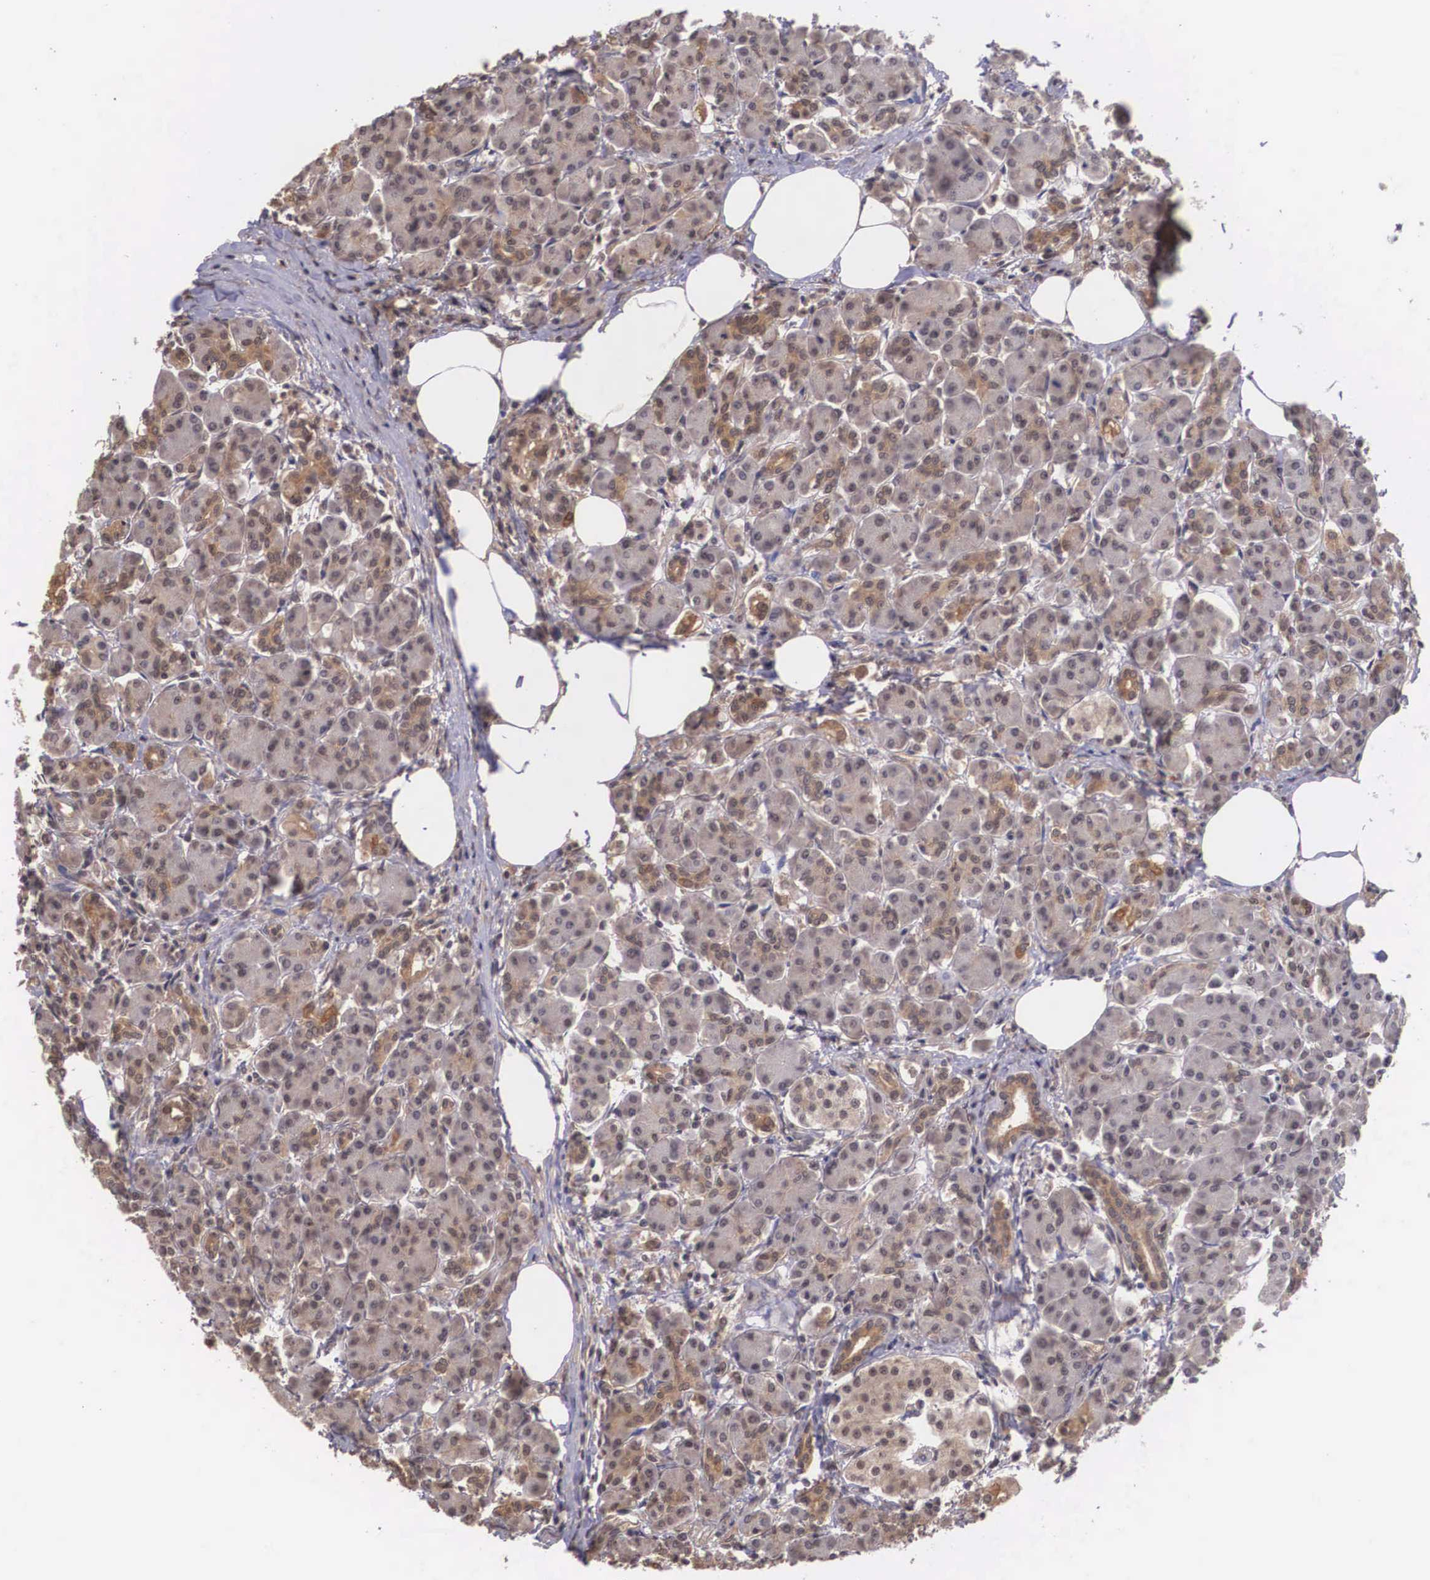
{"staining": {"intensity": "moderate", "quantity": ">75%", "location": "cytoplasmic/membranous"}, "tissue": "pancreas", "cell_type": "Exocrine glandular cells", "image_type": "normal", "snomed": [{"axis": "morphology", "description": "Normal tissue, NOS"}, {"axis": "topography", "description": "Pancreas"}], "caption": "The histopathology image demonstrates a brown stain indicating the presence of a protein in the cytoplasmic/membranous of exocrine glandular cells in pancreas.", "gene": "VASH1", "patient": {"sex": "female", "age": 73}}